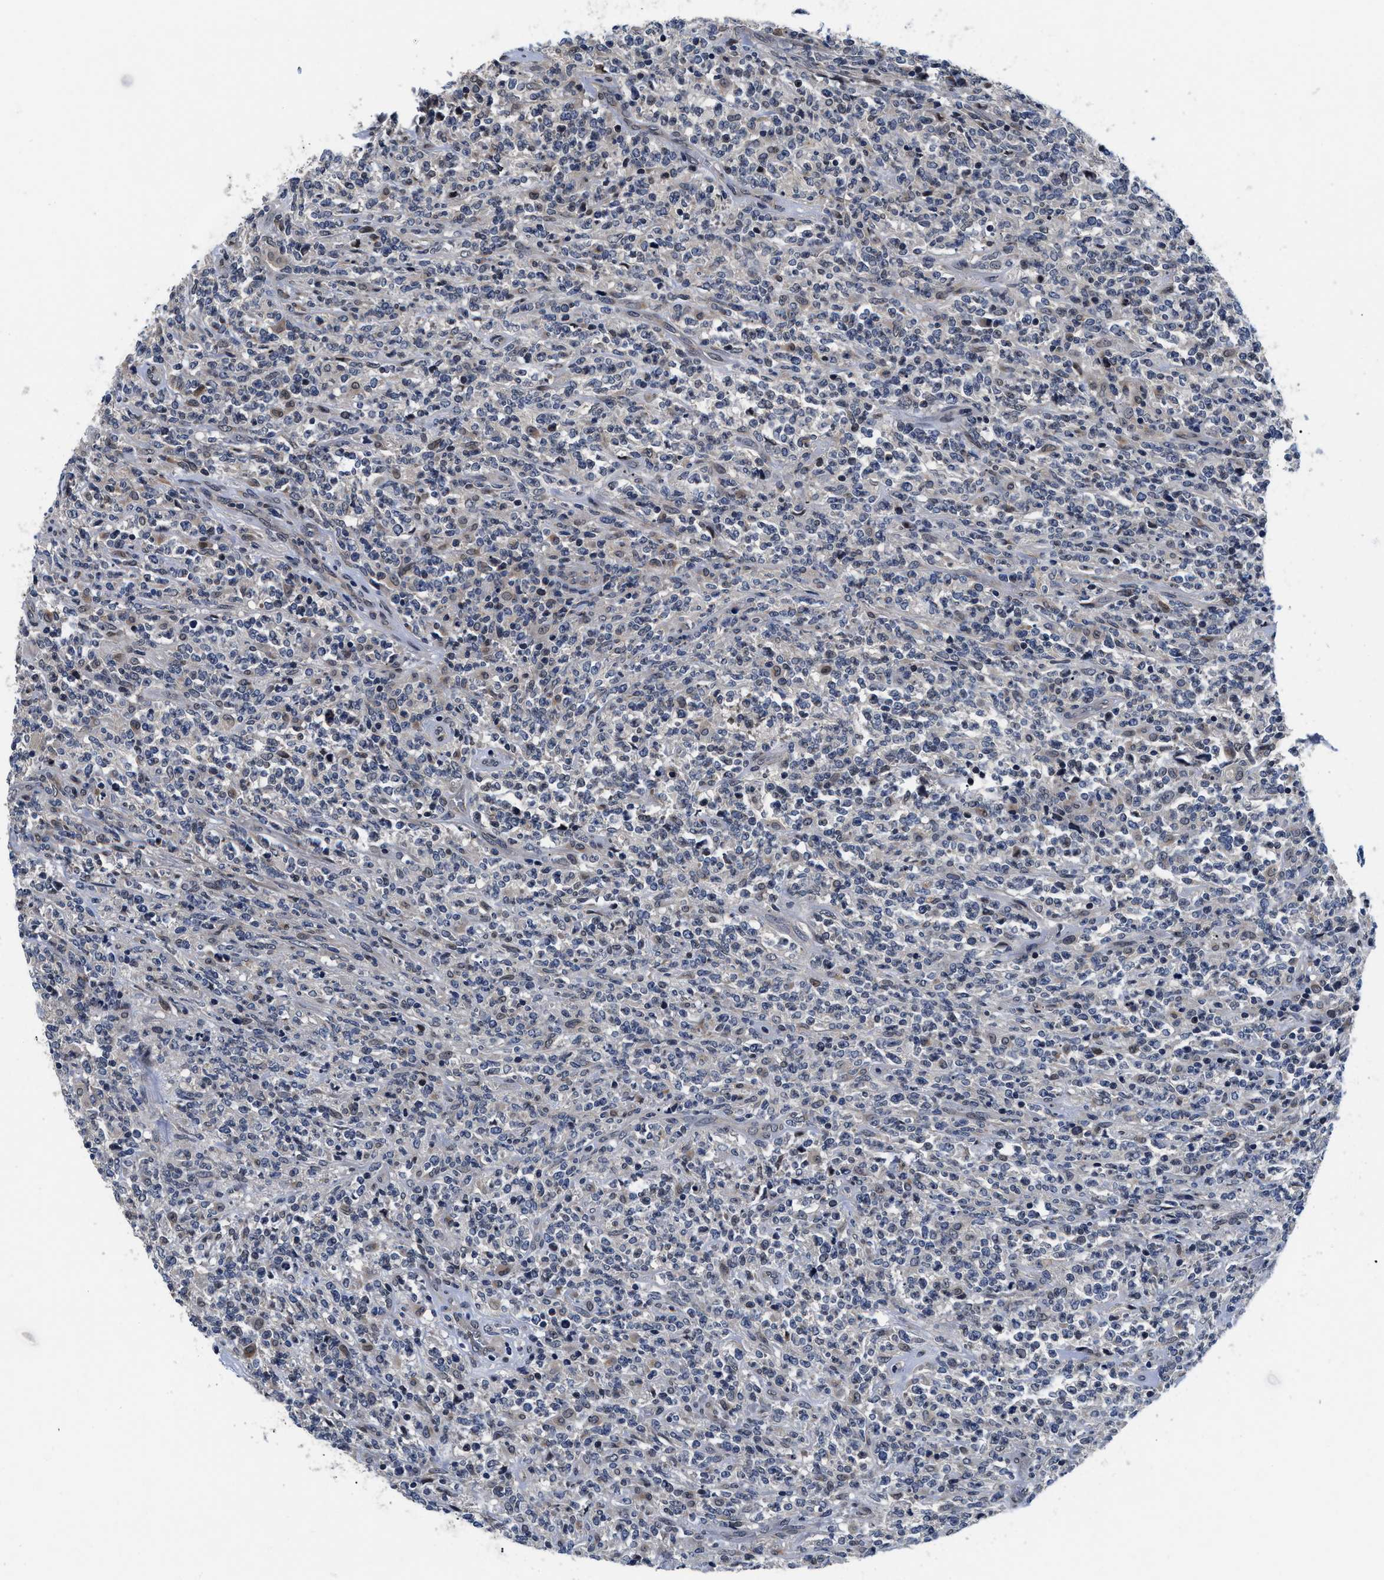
{"staining": {"intensity": "negative", "quantity": "none", "location": "none"}, "tissue": "lymphoma", "cell_type": "Tumor cells", "image_type": "cancer", "snomed": [{"axis": "morphology", "description": "Malignant lymphoma, non-Hodgkin's type, High grade"}, {"axis": "topography", "description": "Soft tissue"}], "caption": "The image displays no staining of tumor cells in malignant lymphoma, non-Hodgkin's type (high-grade). (Brightfield microscopy of DAB IHC at high magnification).", "gene": "SNX10", "patient": {"sex": "male", "age": 18}}